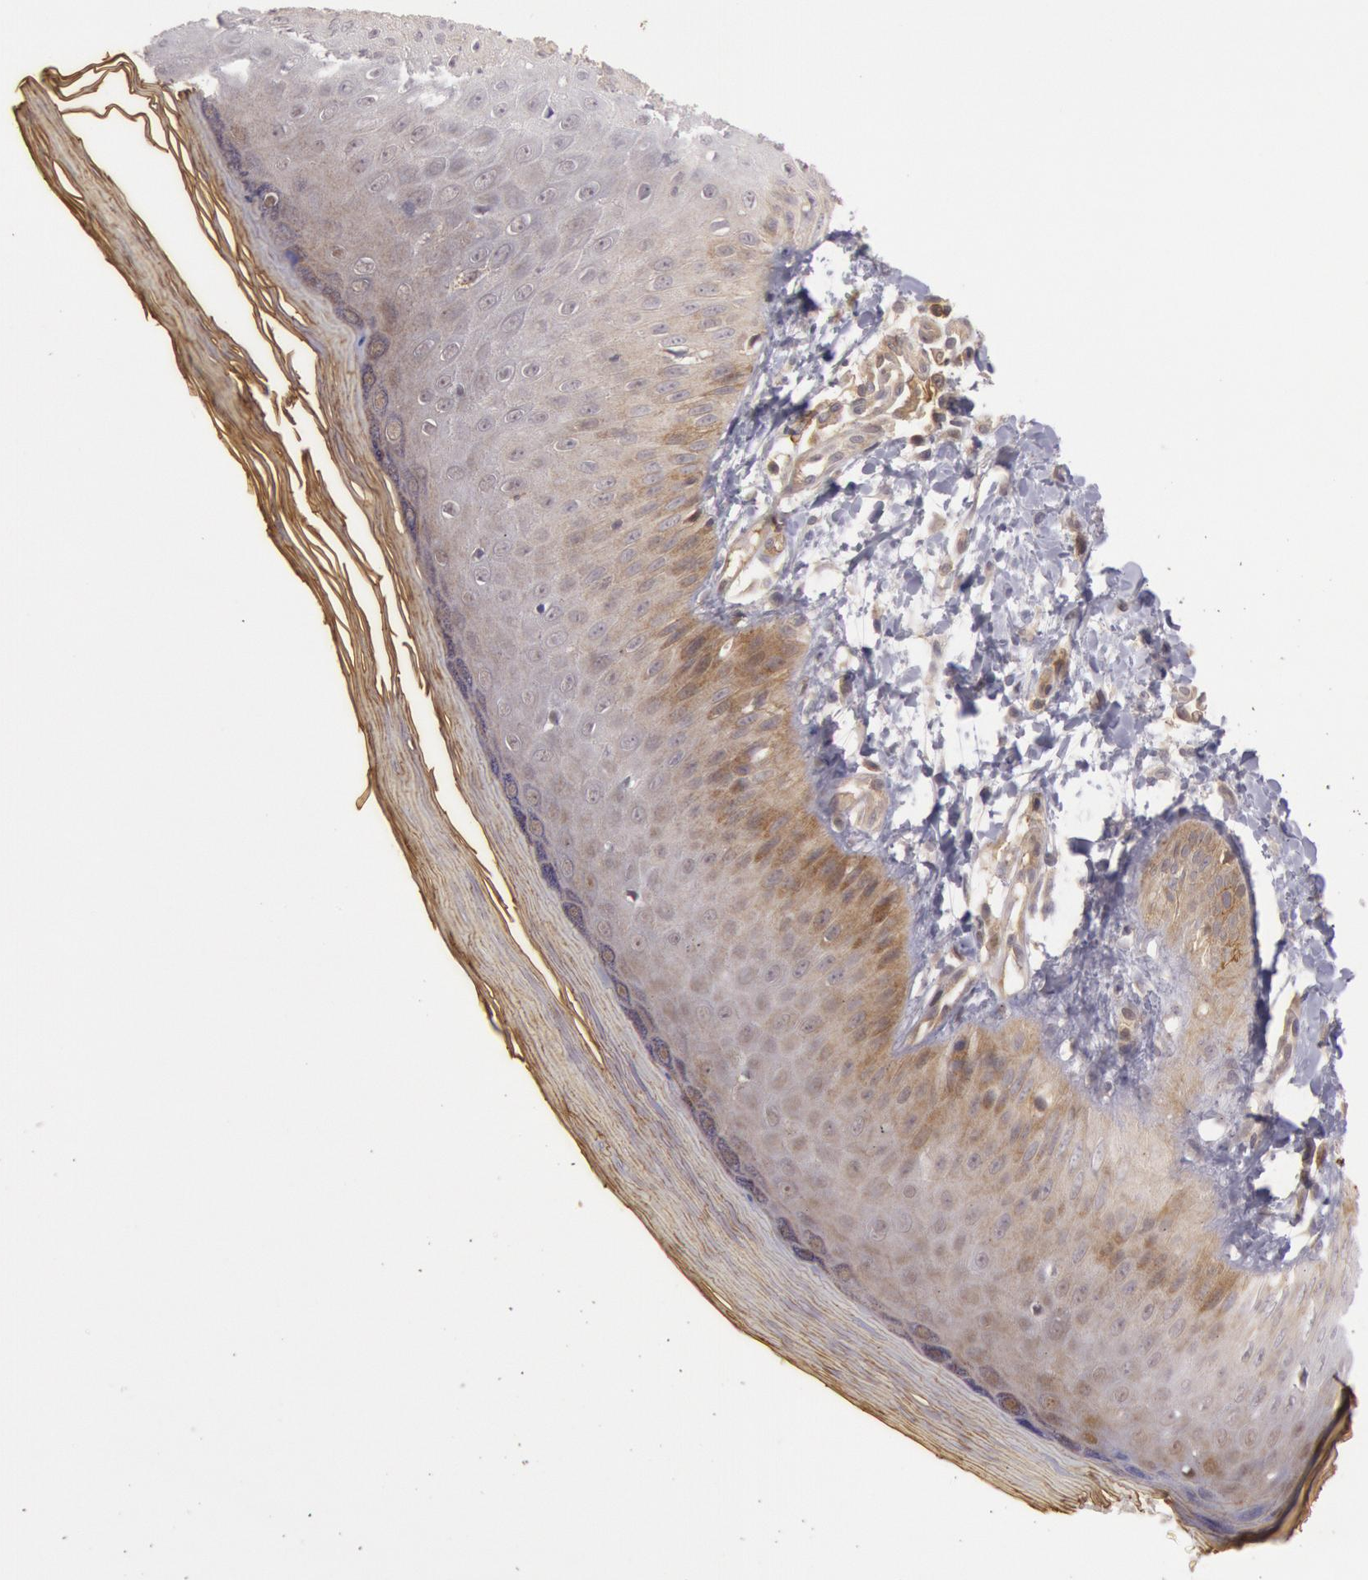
{"staining": {"intensity": "moderate", "quantity": "25%-75%", "location": "cytoplasmic/membranous"}, "tissue": "skin", "cell_type": "Epidermal cells", "image_type": "normal", "snomed": [{"axis": "morphology", "description": "Normal tissue, NOS"}, {"axis": "morphology", "description": "Inflammation, NOS"}, {"axis": "topography", "description": "Soft tissue"}, {"axis": "topography", "description": "Anal"}], "caption": "This histopathology image reveals immunohistochemistry staining of normal human skin, with medium moderate cytoplasmic/membranous positivity in about 25%-75% of epidermal cells.", "gene": "TRIB2", "patient": {"sex": "female", "age": 15}}